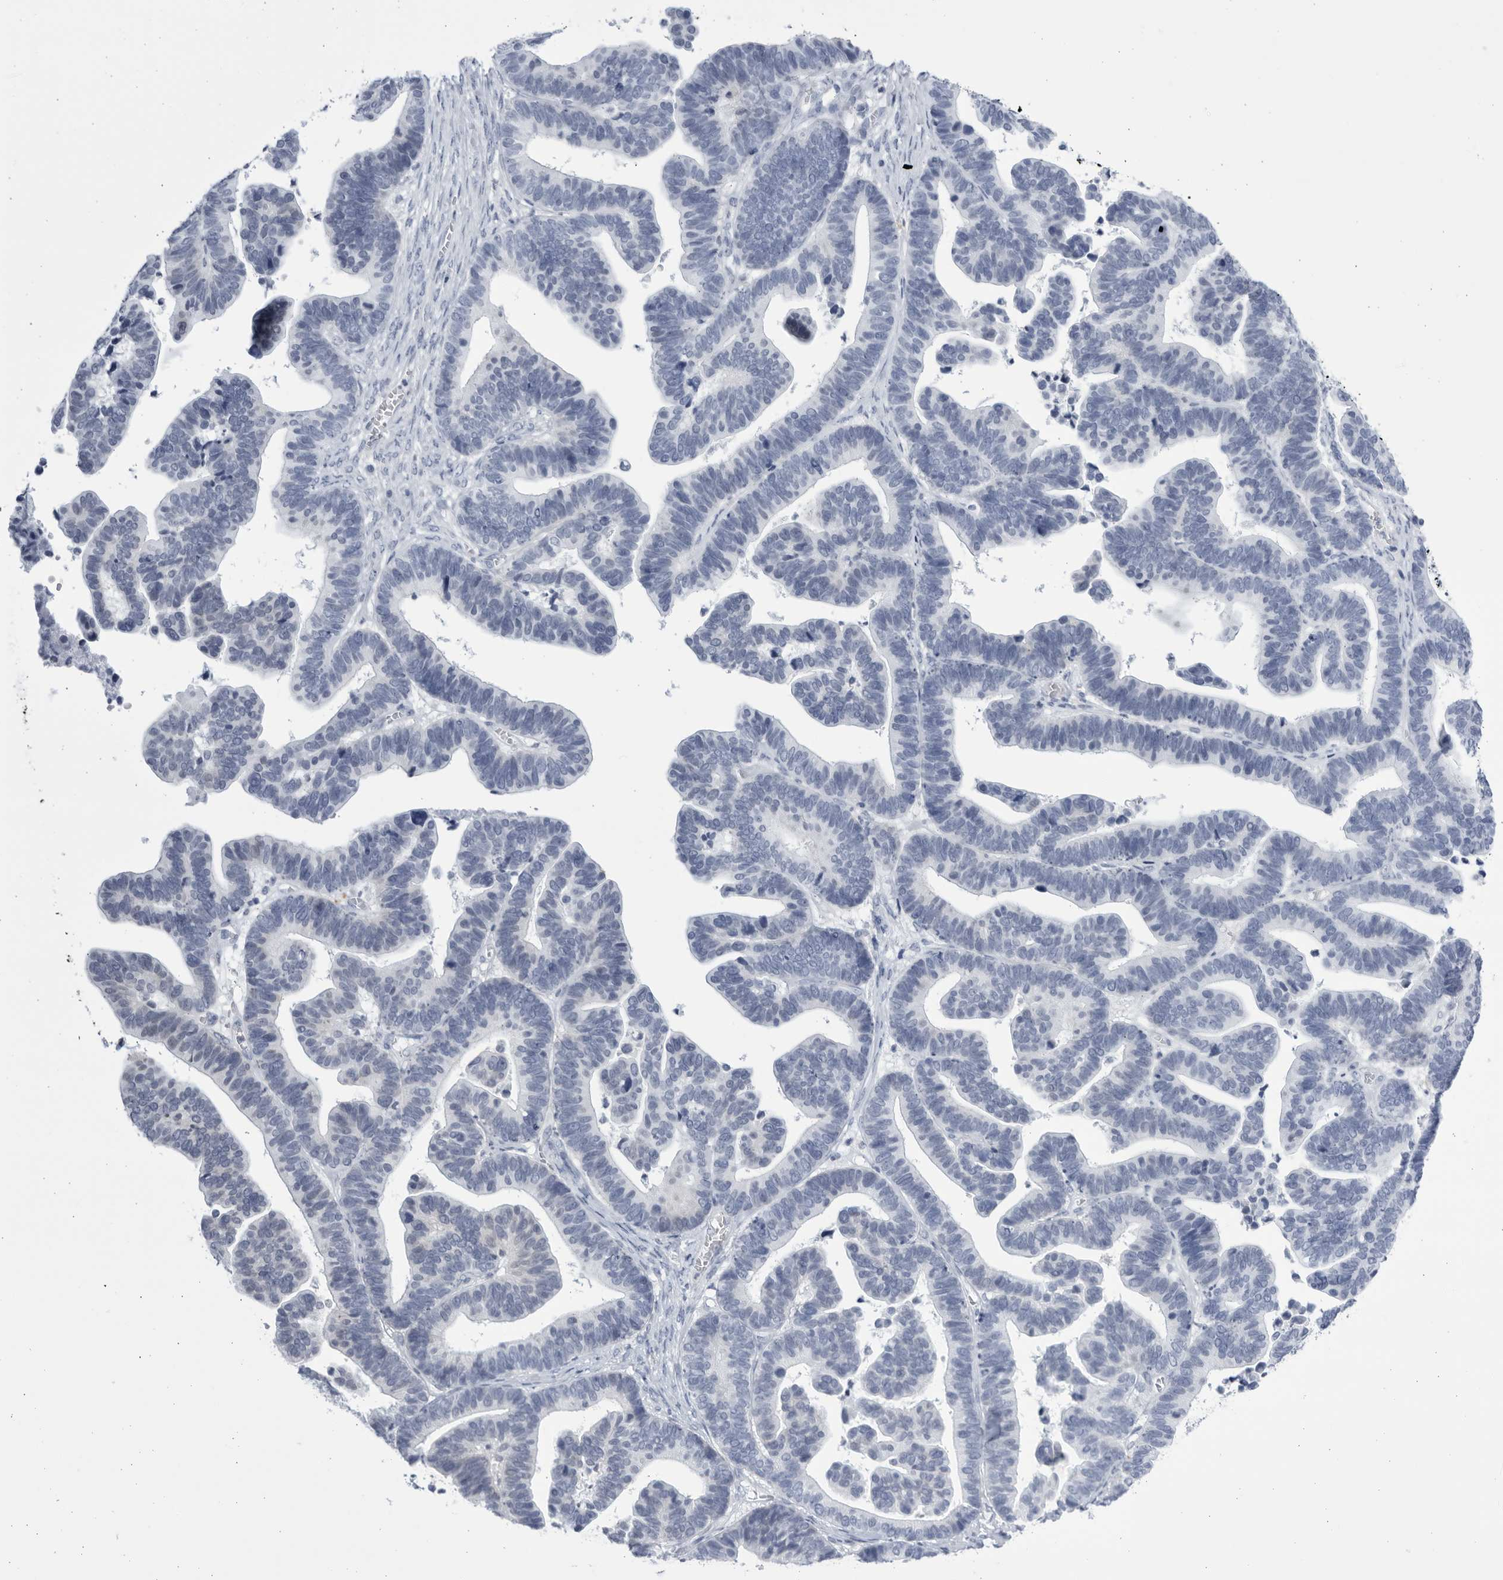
{"staining": {"intensity": "negative", "quantity": "none", "location": "none"}, "tissue": "ovarian cancer", "cell_type": "Tumor cells", "image_type": "cancer", "snomed": [{"axis": "morphology", "description": "Cystadenocarcinoma, serous, NOS"}, {"axis": "topography", "description": "Ovary"}], "caption": "Histopathology image shows no protein expression in tumor cells of ovarian cancer tissue. (DAB immunohistochemistry visualized using brightfield microscopy, high magnification).", "gene": "CCDC181", "patient": {"sex": "female", "age": 56}}